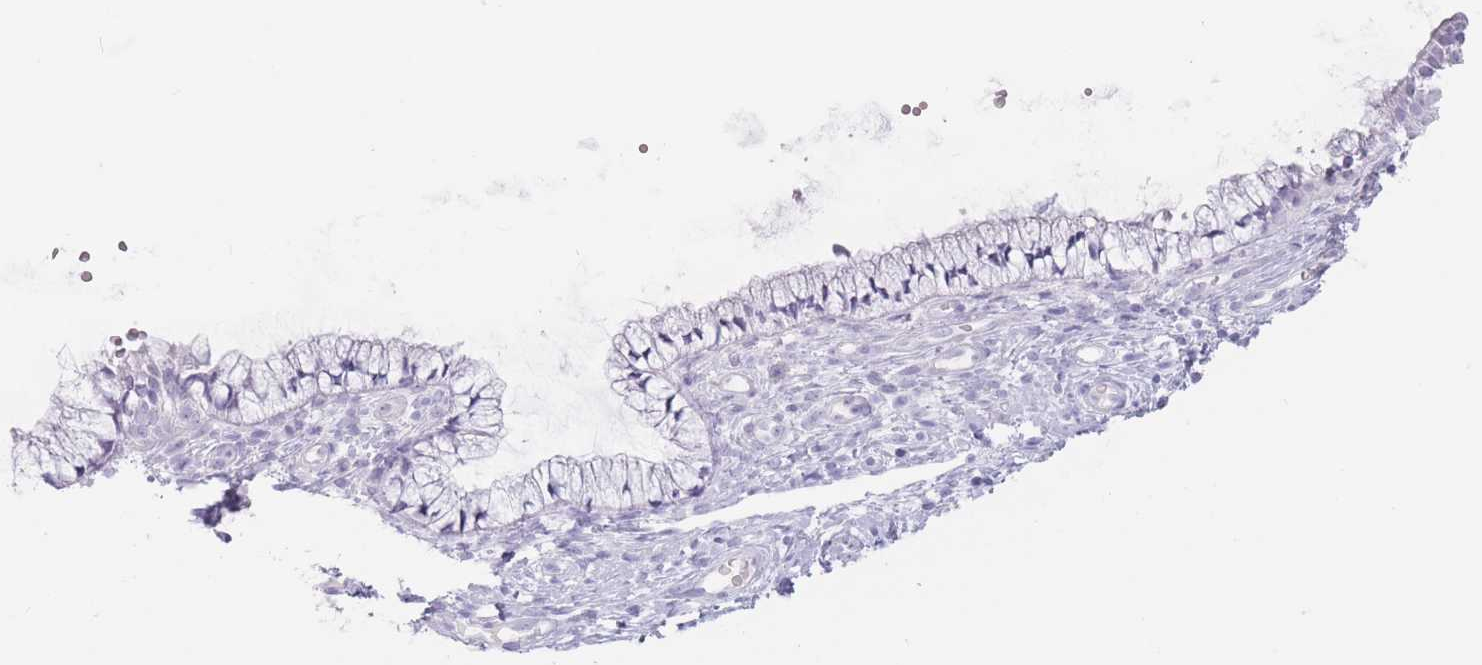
{"staining": {"intensity": "negative", "quantity": "none", "location": "none"}, "tissue": "cervix", "cell_type": "Glandular cells", "image_type": "normal", "snomed": [{"axis": "morphology", "description": "Normal tissue, NOS"}, {"axis": "topography", "description": "Cervix"}], "caption": "Immunohistochemistry (IHC) of normal human cervix displays no positivity in glandular cells.", "gene": "PNMA3", "patient": {"sex": "female", "age": 36}}